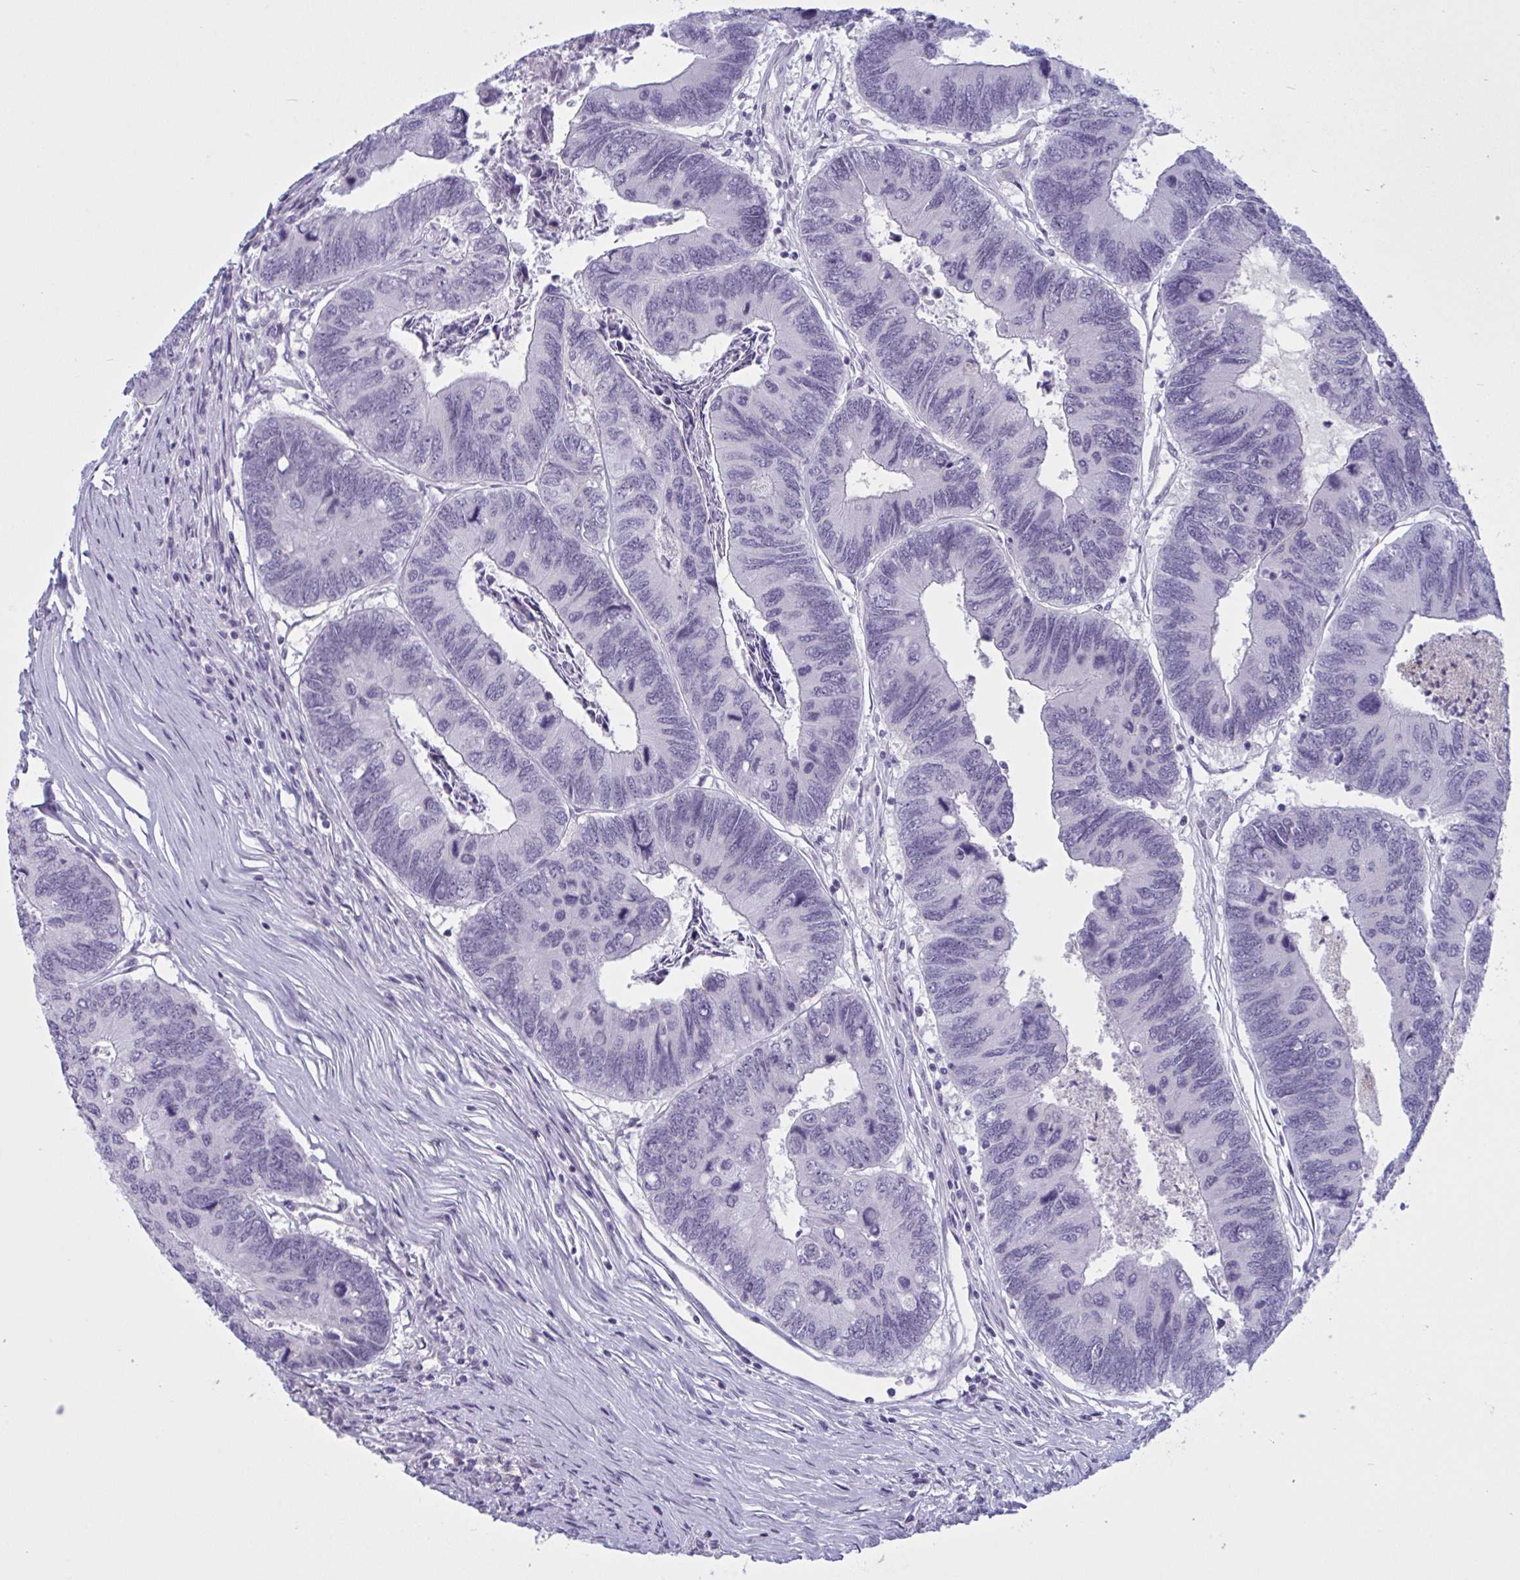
{"staining": {"intensity": "negative", "quantity": "none", "location": "none"}, "tissue": "colorectal cancer", "cell_type": "Tumor cells", "image_type": "cancer", "snomed": [{"axis": "morphology", "description": "Adenocarcinoma, NOS"}, {"axis": "topography", "description": "Colon"}], "caption": "Protein analysis of colorectal cancer (adenocarcinoma) shows no significant expression in tumor cells. Nuclei are stained in blue.", "gene": "OR1L3", "patient": {"sex": "female", "age": 67}}